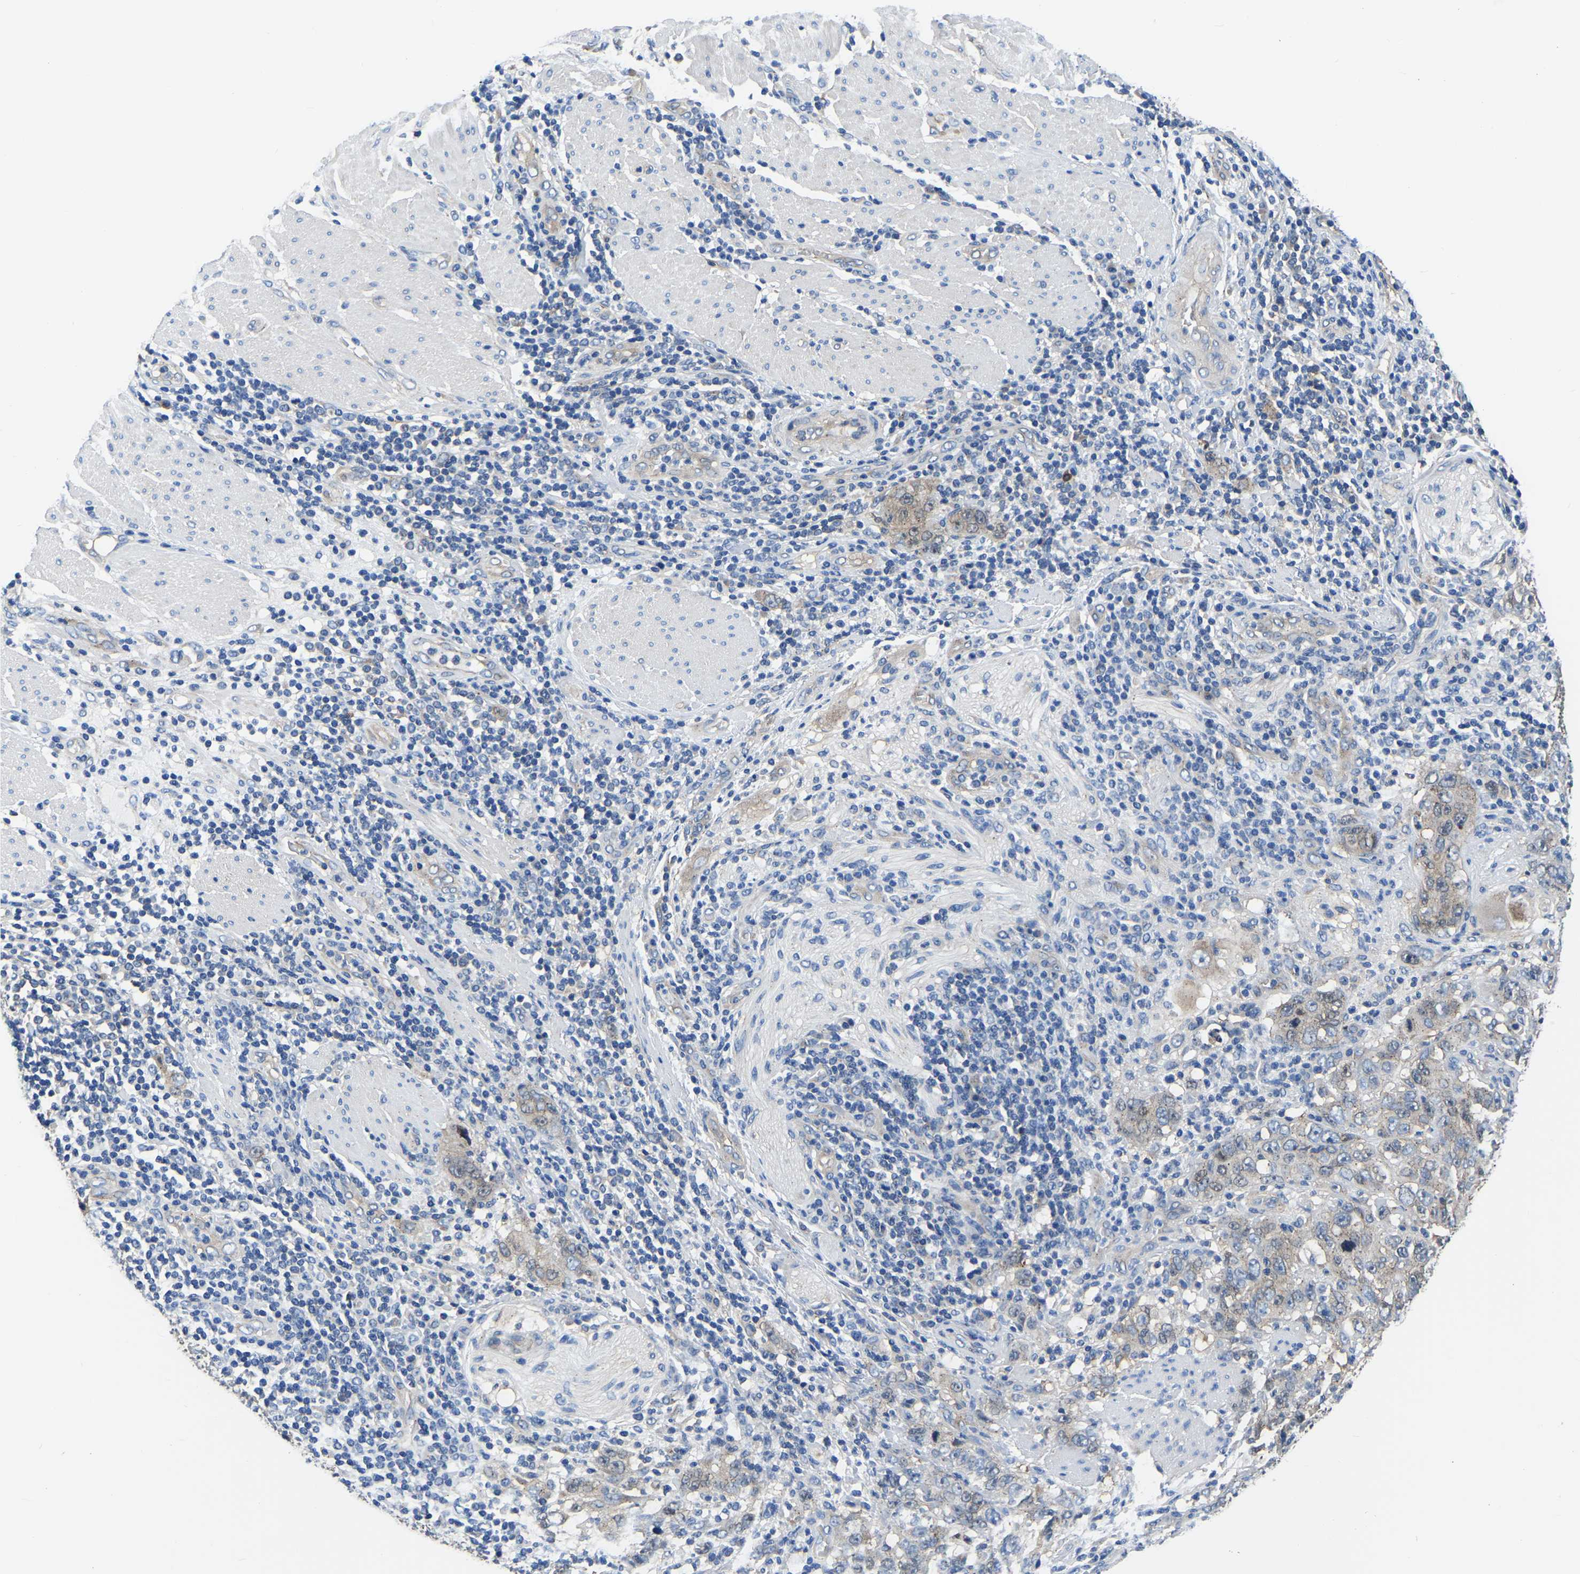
{"staining": {"intensity": "weak", "quantity": "<25%", "location": "cytoplasmic/membranous"}, "tissue": "stomach cancer", "cell_type": "Tumor cells", "image_type": "cancer", "snomed": [{"axis": "morphology", "description": "Adenocarcinoma, NOS"}, {"axis": "topography", "description": "Stomach"}], "caption": "High power microscopy histopathology image of an immunohistochemistry (IHC) image of stomach cancer (adenocarcinoma), revealing no significant staining in tumor cells. The staining is performed using DAB (3,3'-diaminobenzidine) brown chromogen with nuclei counter-stained in using hematoxylin.", "gene": "TFG", "patient": {"sex": "male", "age": 48}}